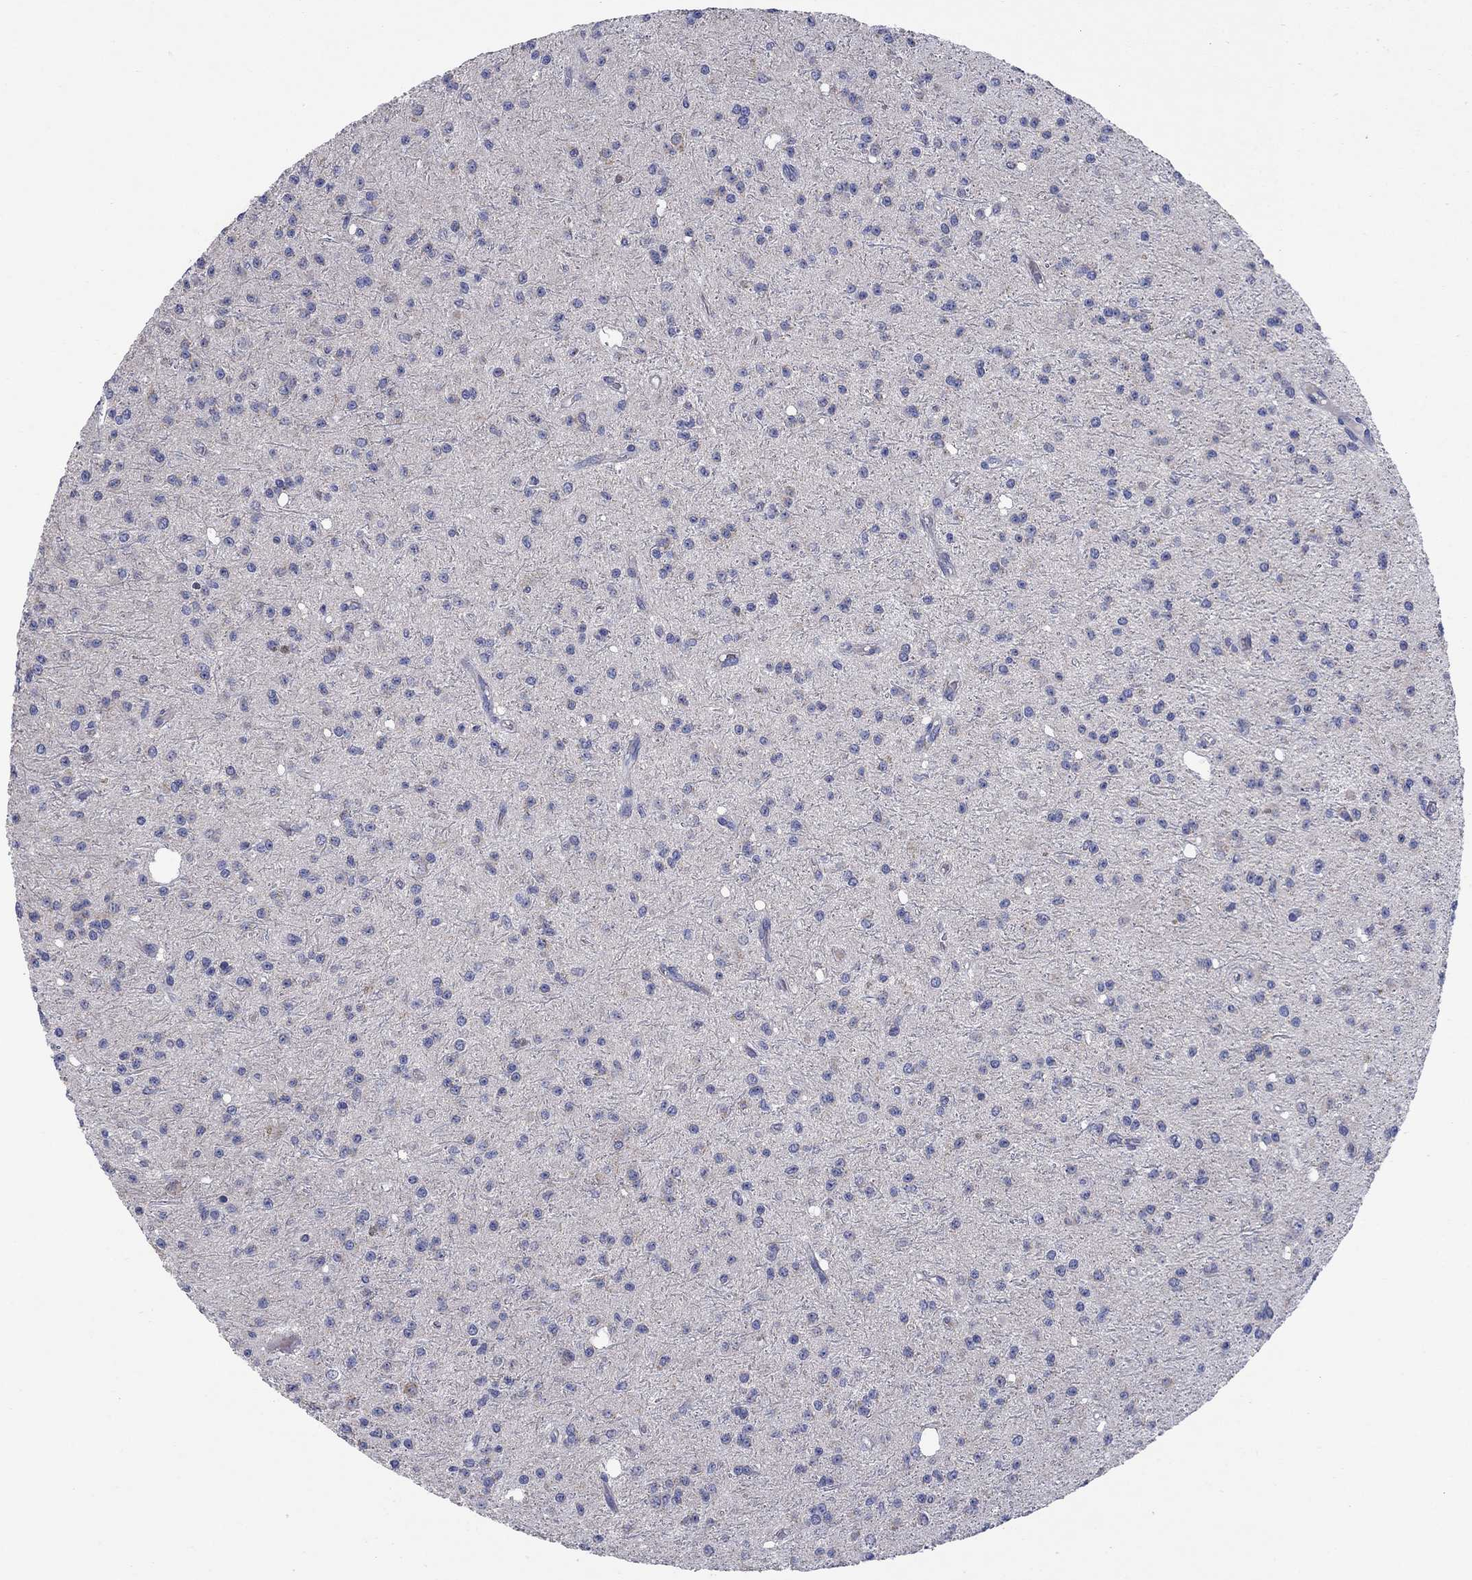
{"staining": {"intensity": "negative", "quantity": "none", "location": "none"}, "tissue": "glioma", "cell_type": "Tumor cells", "image_type": "cancer", "snomed": [{"axis": "morphology", "description": "Glioma, malignant, Low grade"}, {"axis": "topography", "description": "Brain"}], "caption": "Immunohistochemical staining of glioma exhibits no significant positivity in tumor cells.", "gene": "CLVS1", "patient": {"sex": "male", "age": 27}}